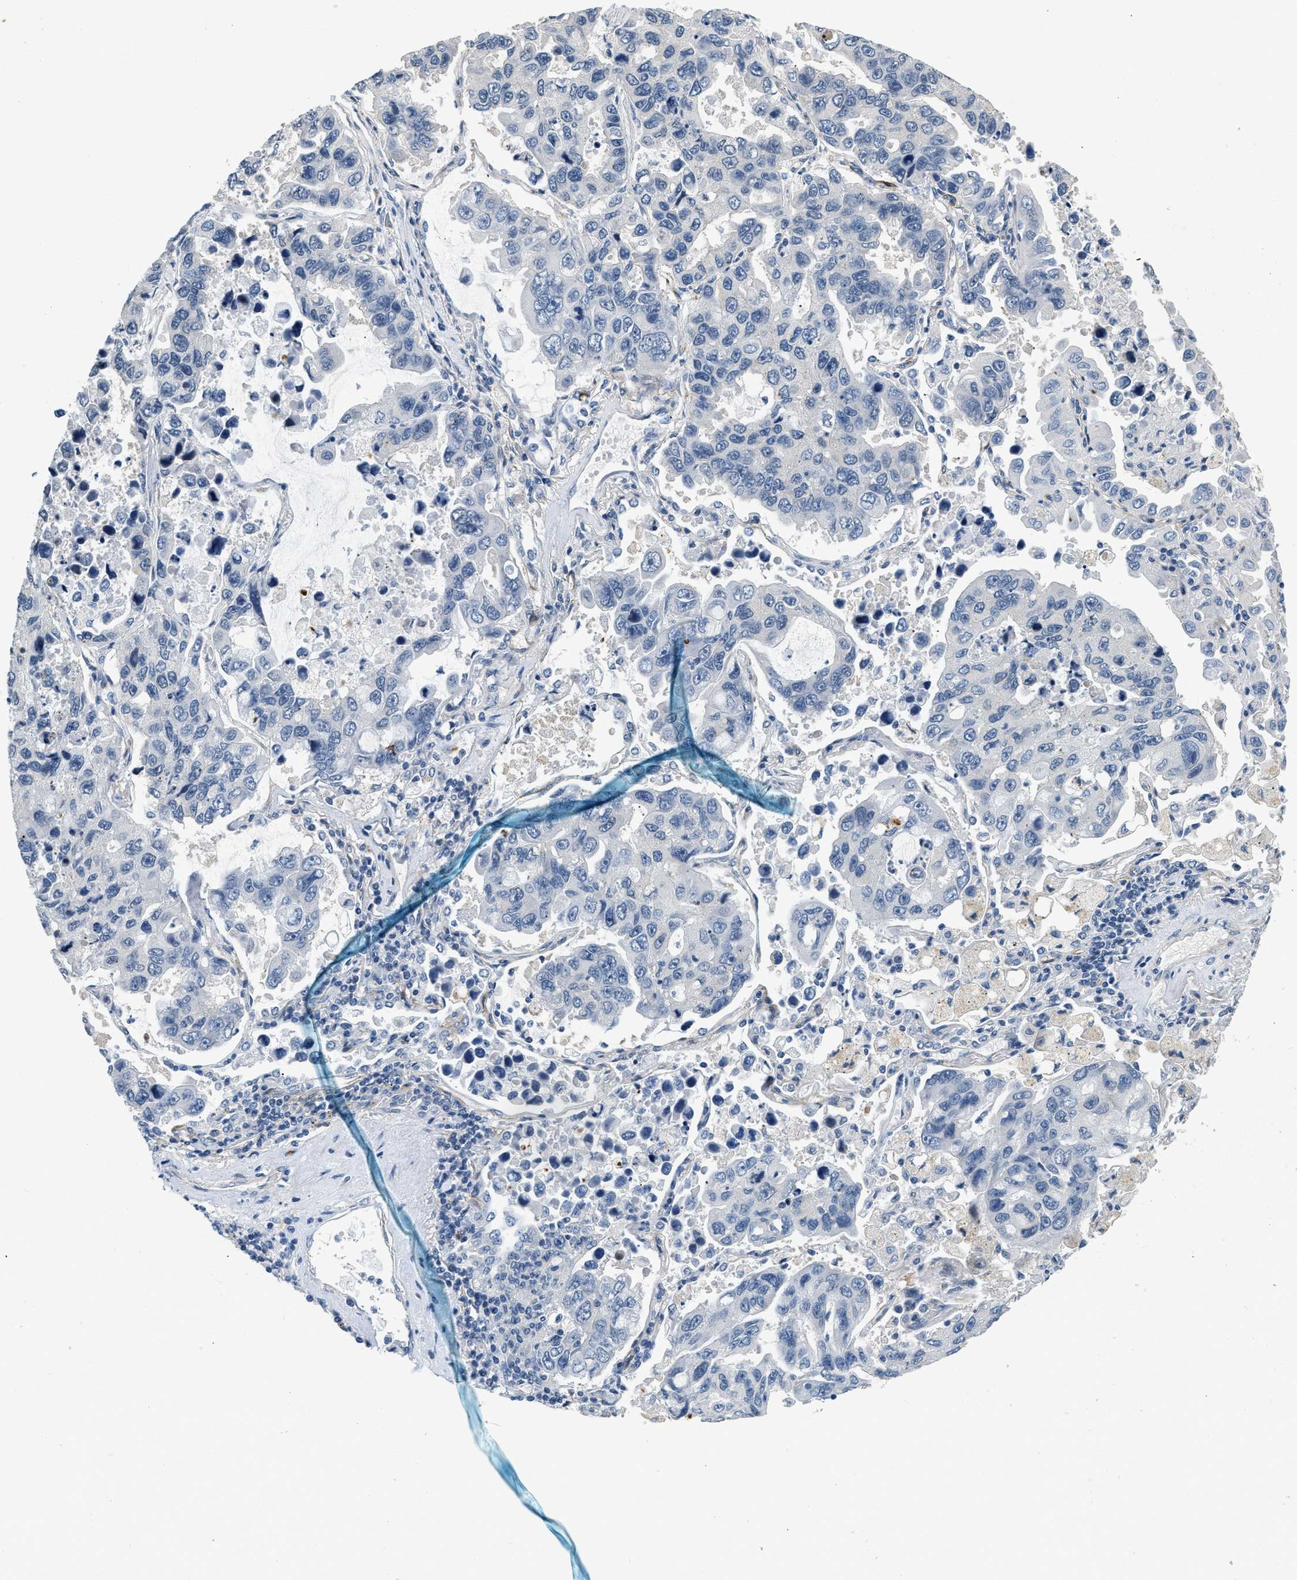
{"staining": {"intensity": "negative", "quantity": "none", "location": "none"}, "tissue": "lung cancer", "cell_type": "Tumor cells", "image_type": "cancer", "snomed": [{"axis": "morphology", "description": "Adenocarcinoma, NOS"}, {"axis": "topography", "description": "Lung"}], "caption": "Tumor cells show no significant protein staining in adenocarcinoma (lung).", "gene": "PDGFRA", "patient": {"sex": "male", "age": 64}}